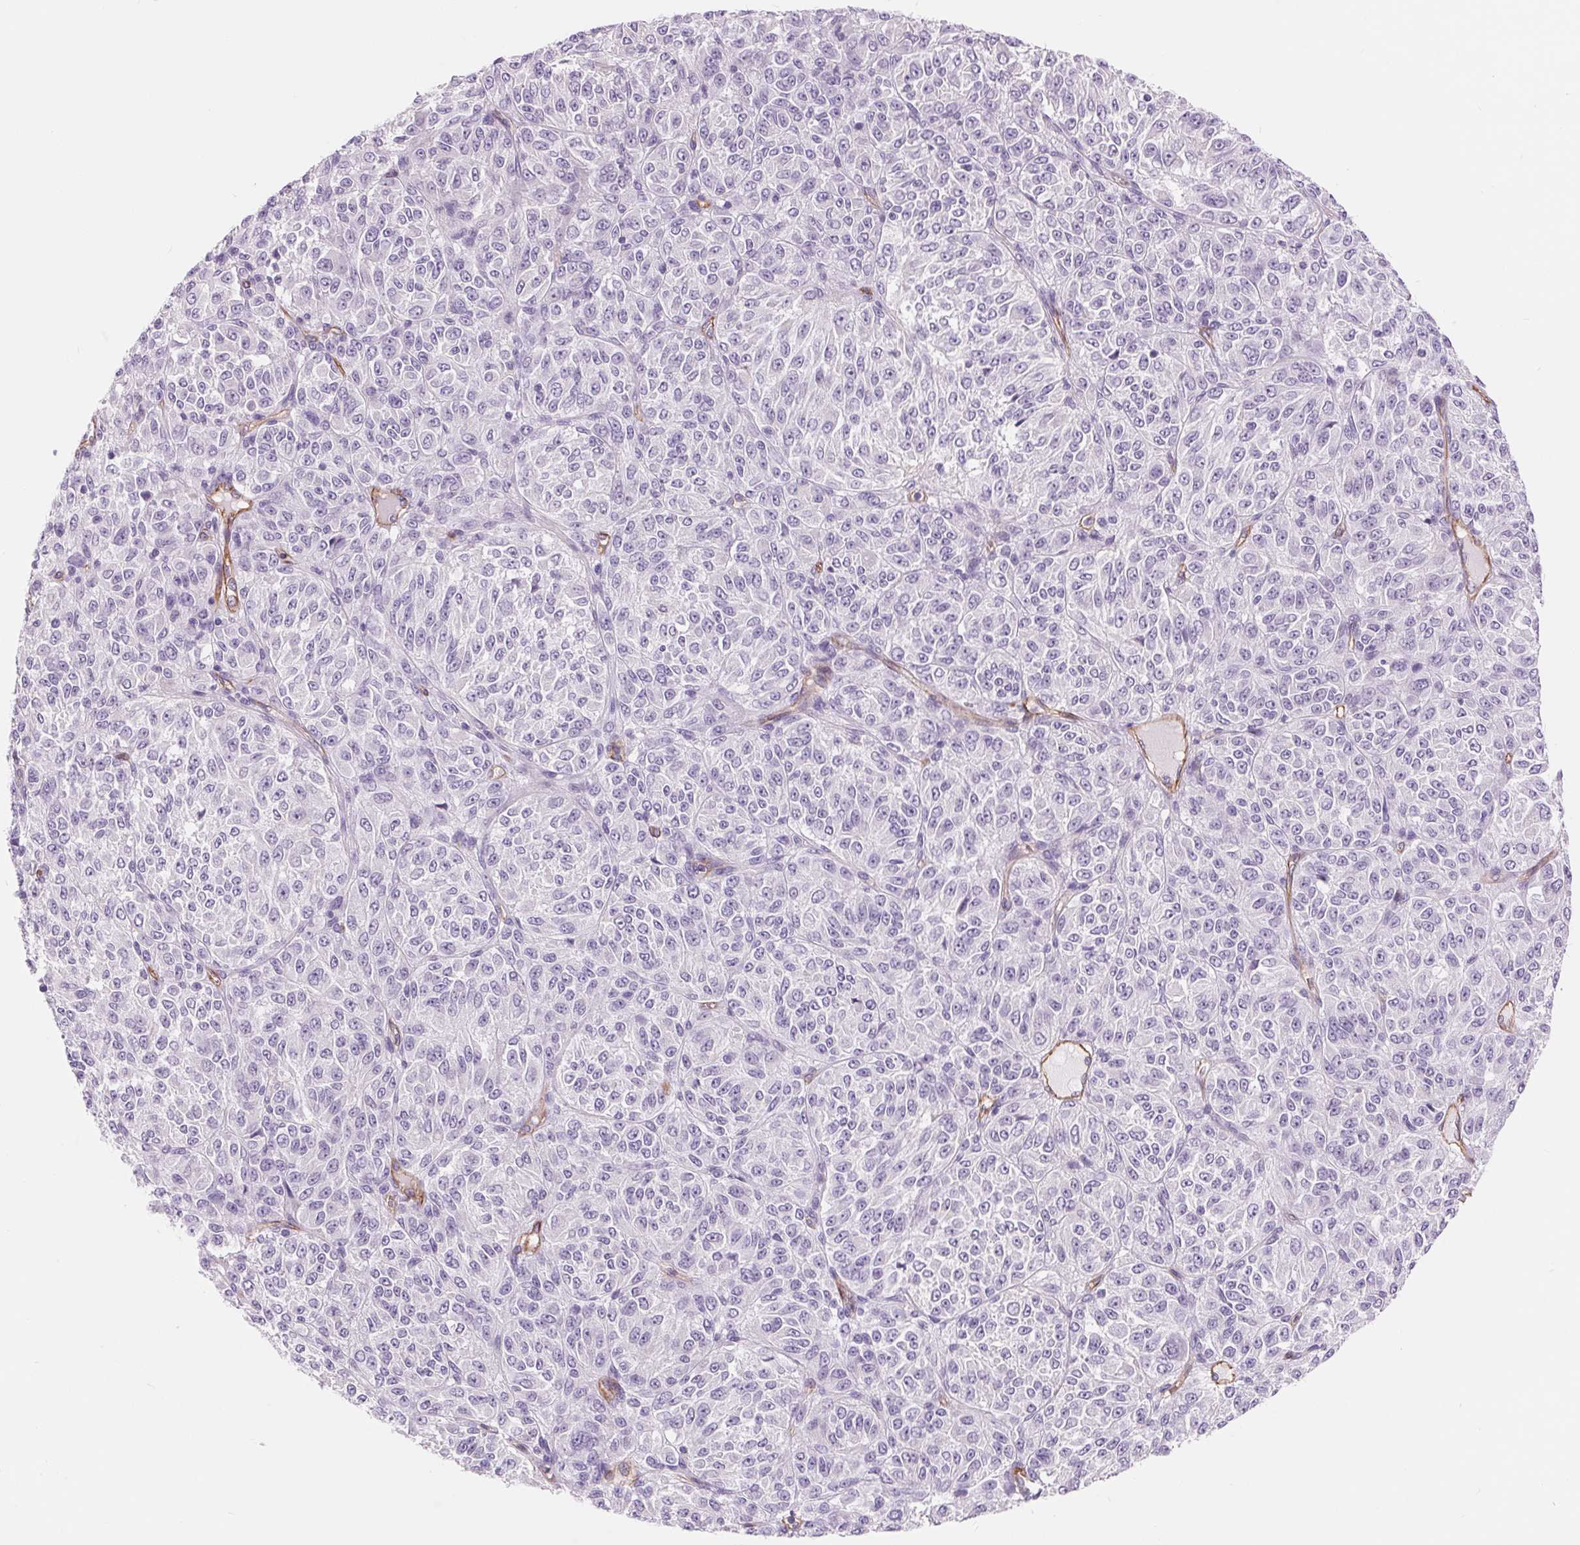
{"staining": {"intensity": "negative", "quantity": "none", "location": "none"}, "tissue": "melanoma", "cell_type": "Tumor cells", "image_type": "cancer", "snomed": [{"axis": "morphology", "description": "Malignant melanoma, Metastatic site"}, {"axis": "topography", "description": "Brain"}], "caption": "Immunohistochemistry (IHC) image of human melanoma stained for a protein (brown), which demonstrates no staining in tumor cells.", "gene": "DIXDC1", "patient": {"sex": "female", "age": 56}}